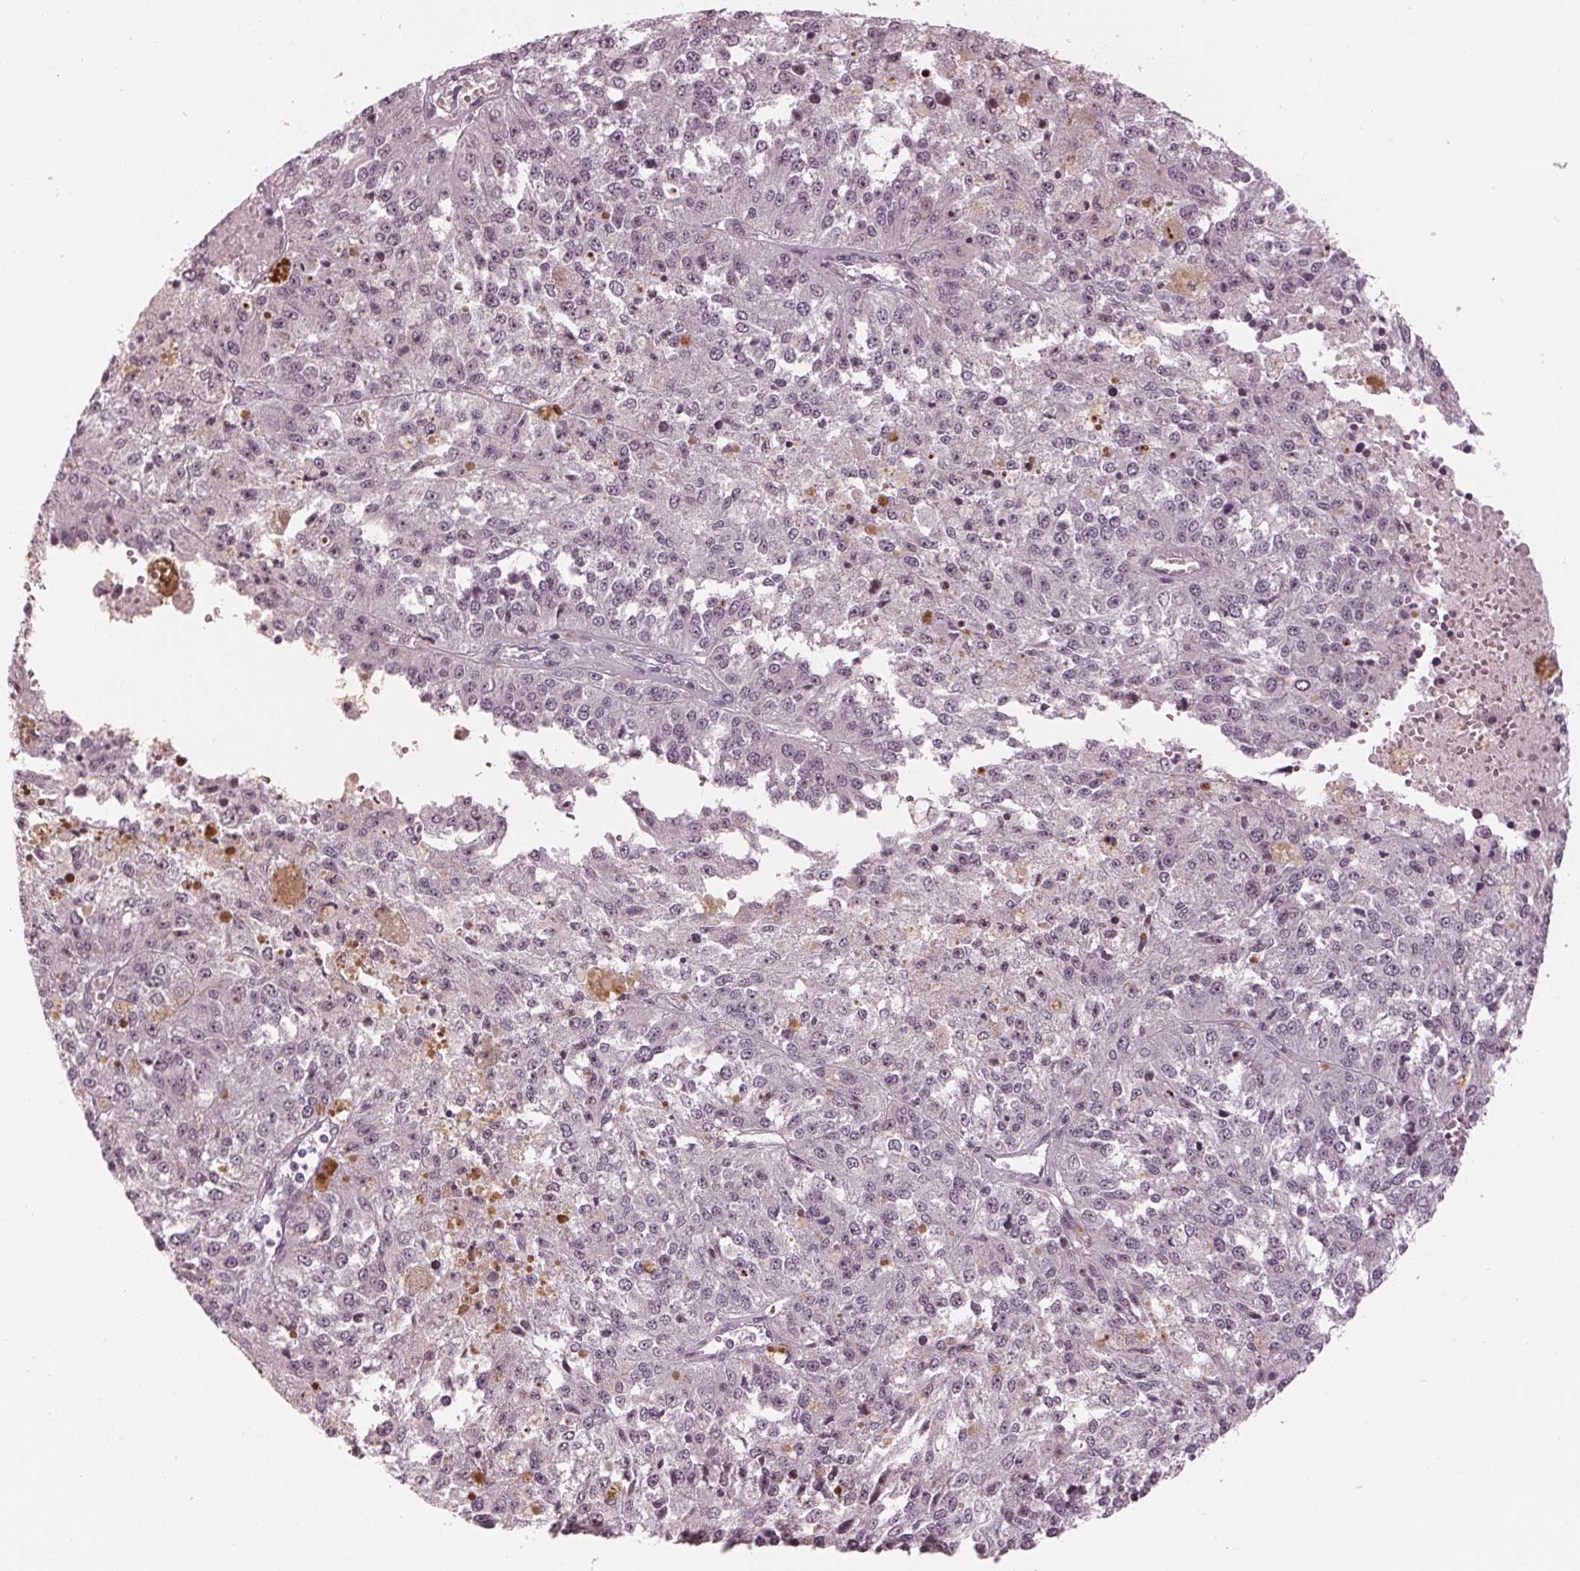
{"staining": {"intensity": "weak", "quantity": "<25%", "location": "nuclear"}, "tissue": "melanoma", "cell_type": "Tumor cells", "image_type": "cancer", "snomed": [{"axis": "morphology", "description": "Malignant melanoma, Metastatic site"}, {"axis": "topography", "description": "Lymph node"}], "caption": "A micrograph of human melanoma is negative for staining in tumor cells. (DAB IHC with hematoxylin counter stain).", "gene": "SLX4", "patient": {"sex": "female", "age": 64}}